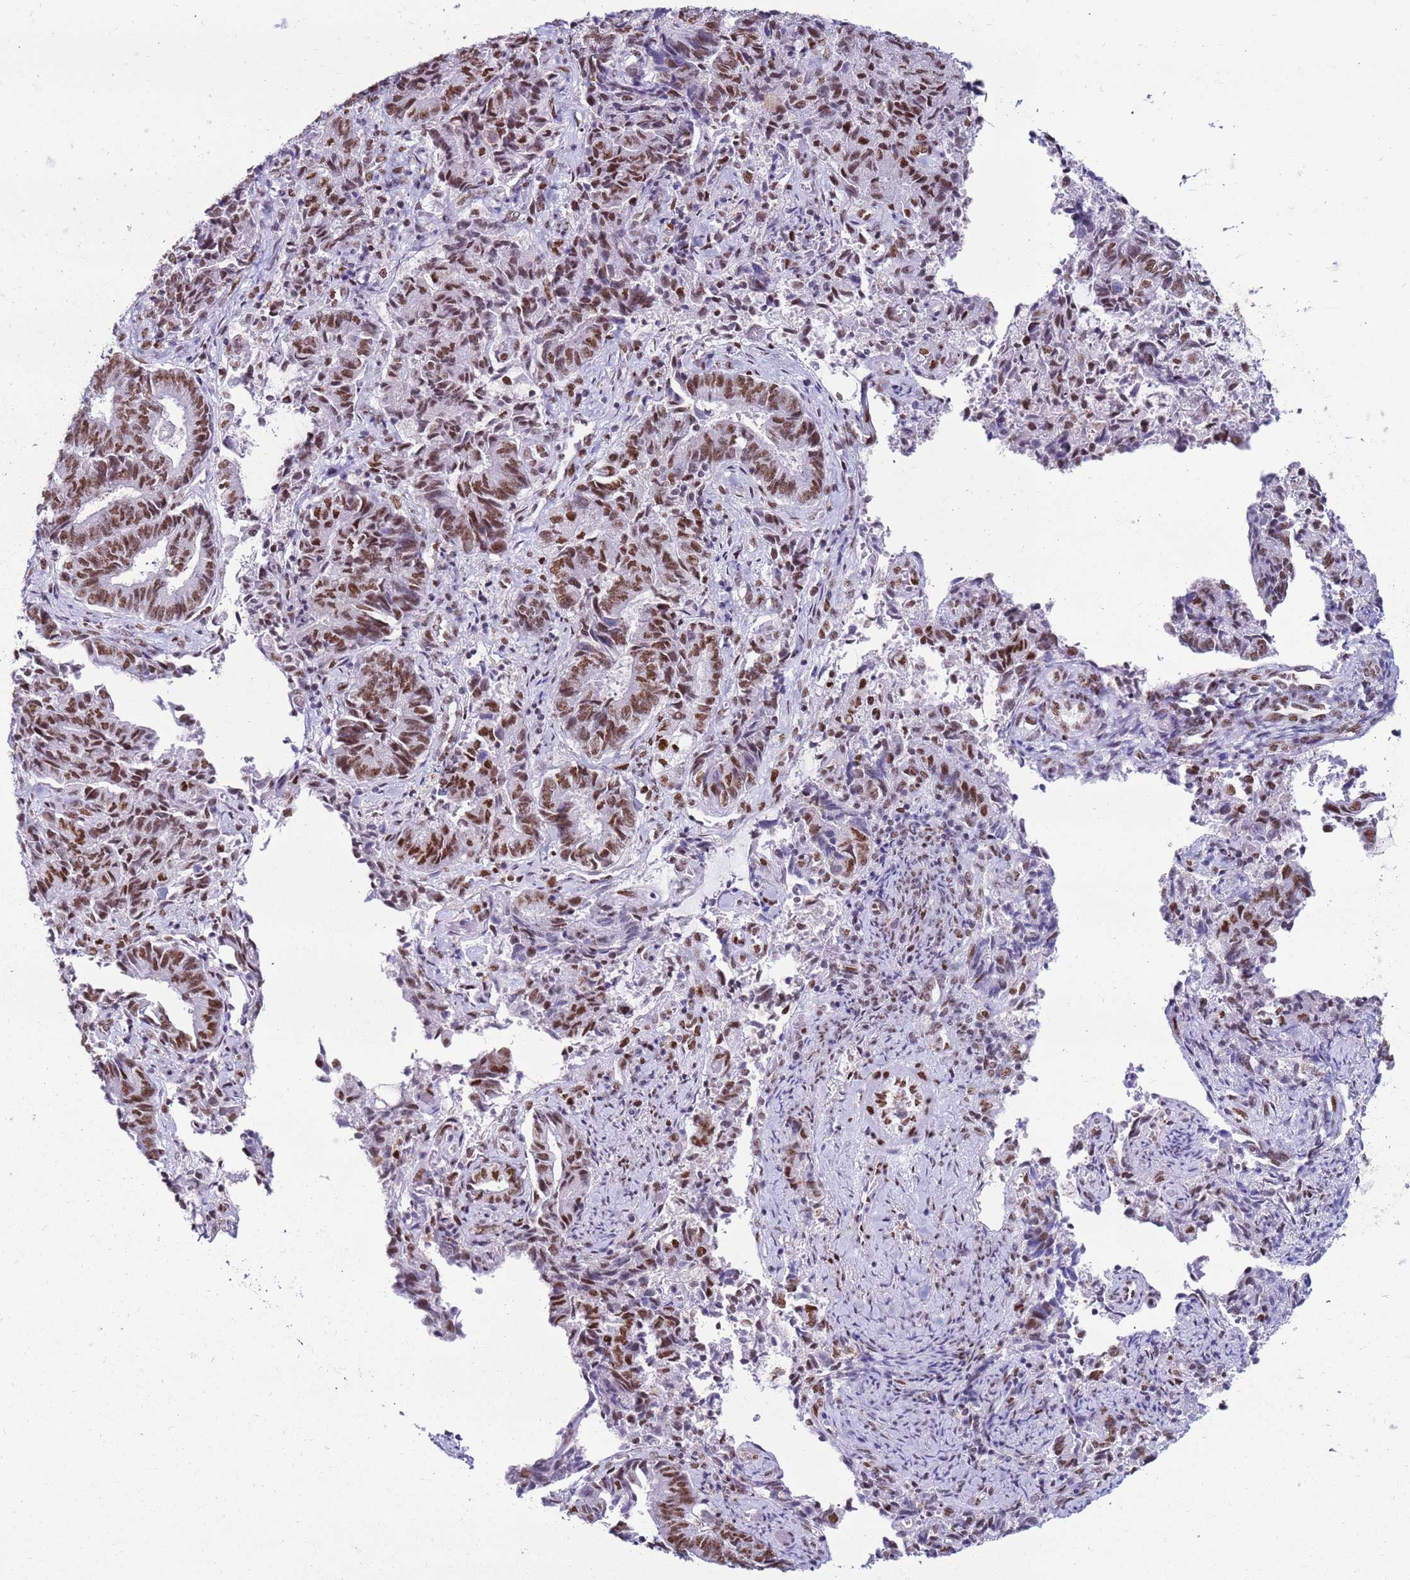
{"staining": {"intensity": "moderate", "quantity": ">75%", "location": "nuclear"}, "tissue": "endometrial cancer", "cell_type": "Tumor cells", "image_type": "cancer", "snomed": [{"axis": "morphology", "description": "Adenocarcinoma, NOS"}, {"axis": "topography", "description": "Endometrium"}], "caption": "Immunohistochemistry (IHC) (DAB (3,3'-diaminobenzidine)) staining of human endometrial adenocarcinoma reveals moderate nuclear protein positivity in approximately >75% of tumor cells. The protein of interest is stained brown, and the nuclei are stained in blue (DAB (3,3'-diaminobenzidine) IHC with brightfield microscopy, high magnification).", "gene": "KPNA4", "patient": {"sex": "female", "age": 80}}